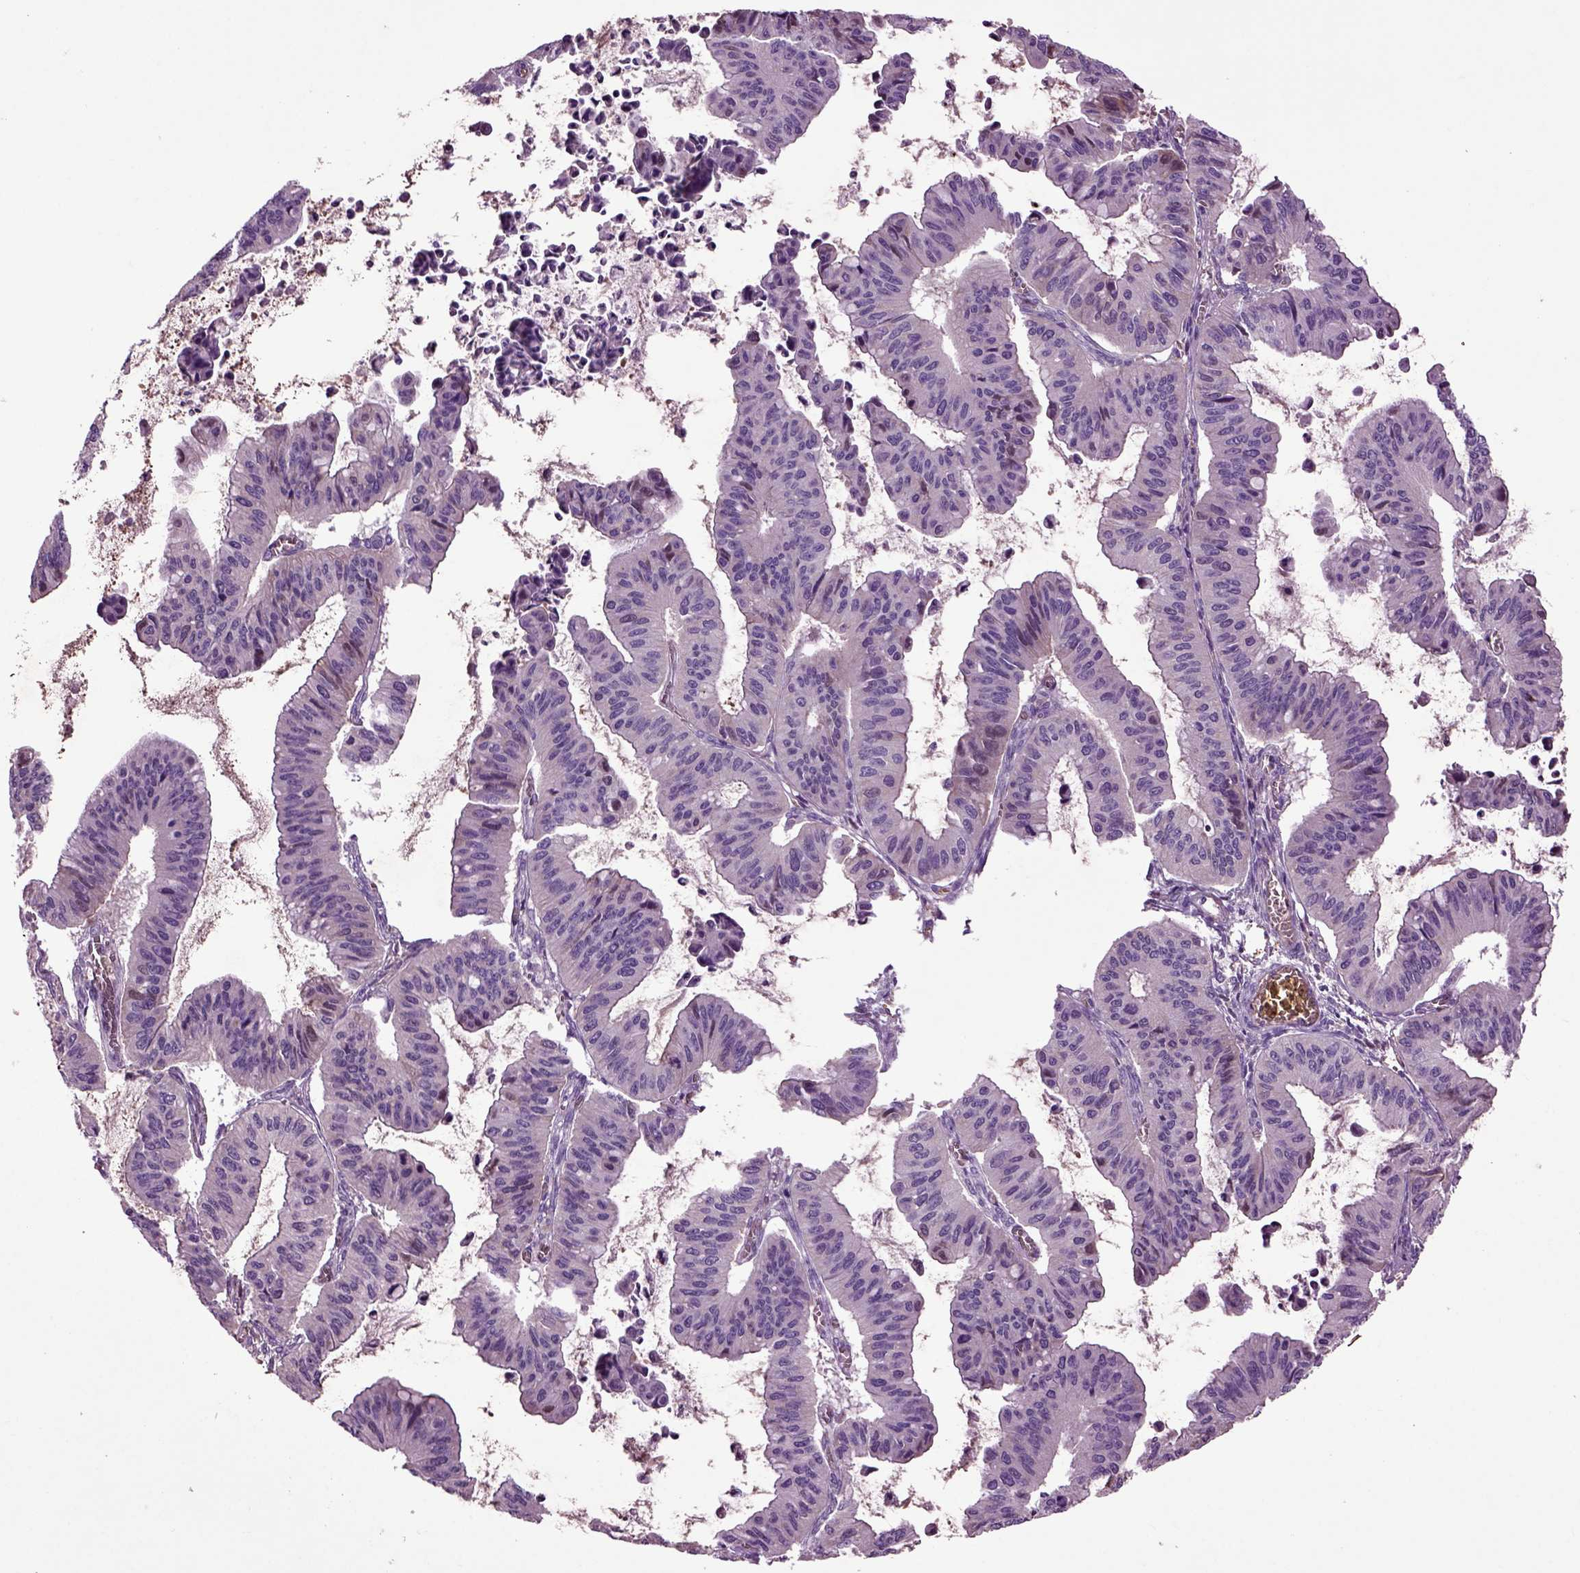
{"staining": {"intensity": "weak", "quantity": "<25%", "location": "cytoplasmic/membranous"}, "tissue": "ovarian cancer", "cell_type": "Tumor cells", "image_type": "cancer", "snomed": [{"axis": "morphology", "description": "Cystadenocarcinoma, mucinous, NOS"}, {"axis": "topography", "description": "Ovary"}], "caption": "An image of ovarian cancer stained for a protein exhibits no brown staining in tumor cells.", "gene": "SPON1", "patient": {"sex": "female", "age": 72}}